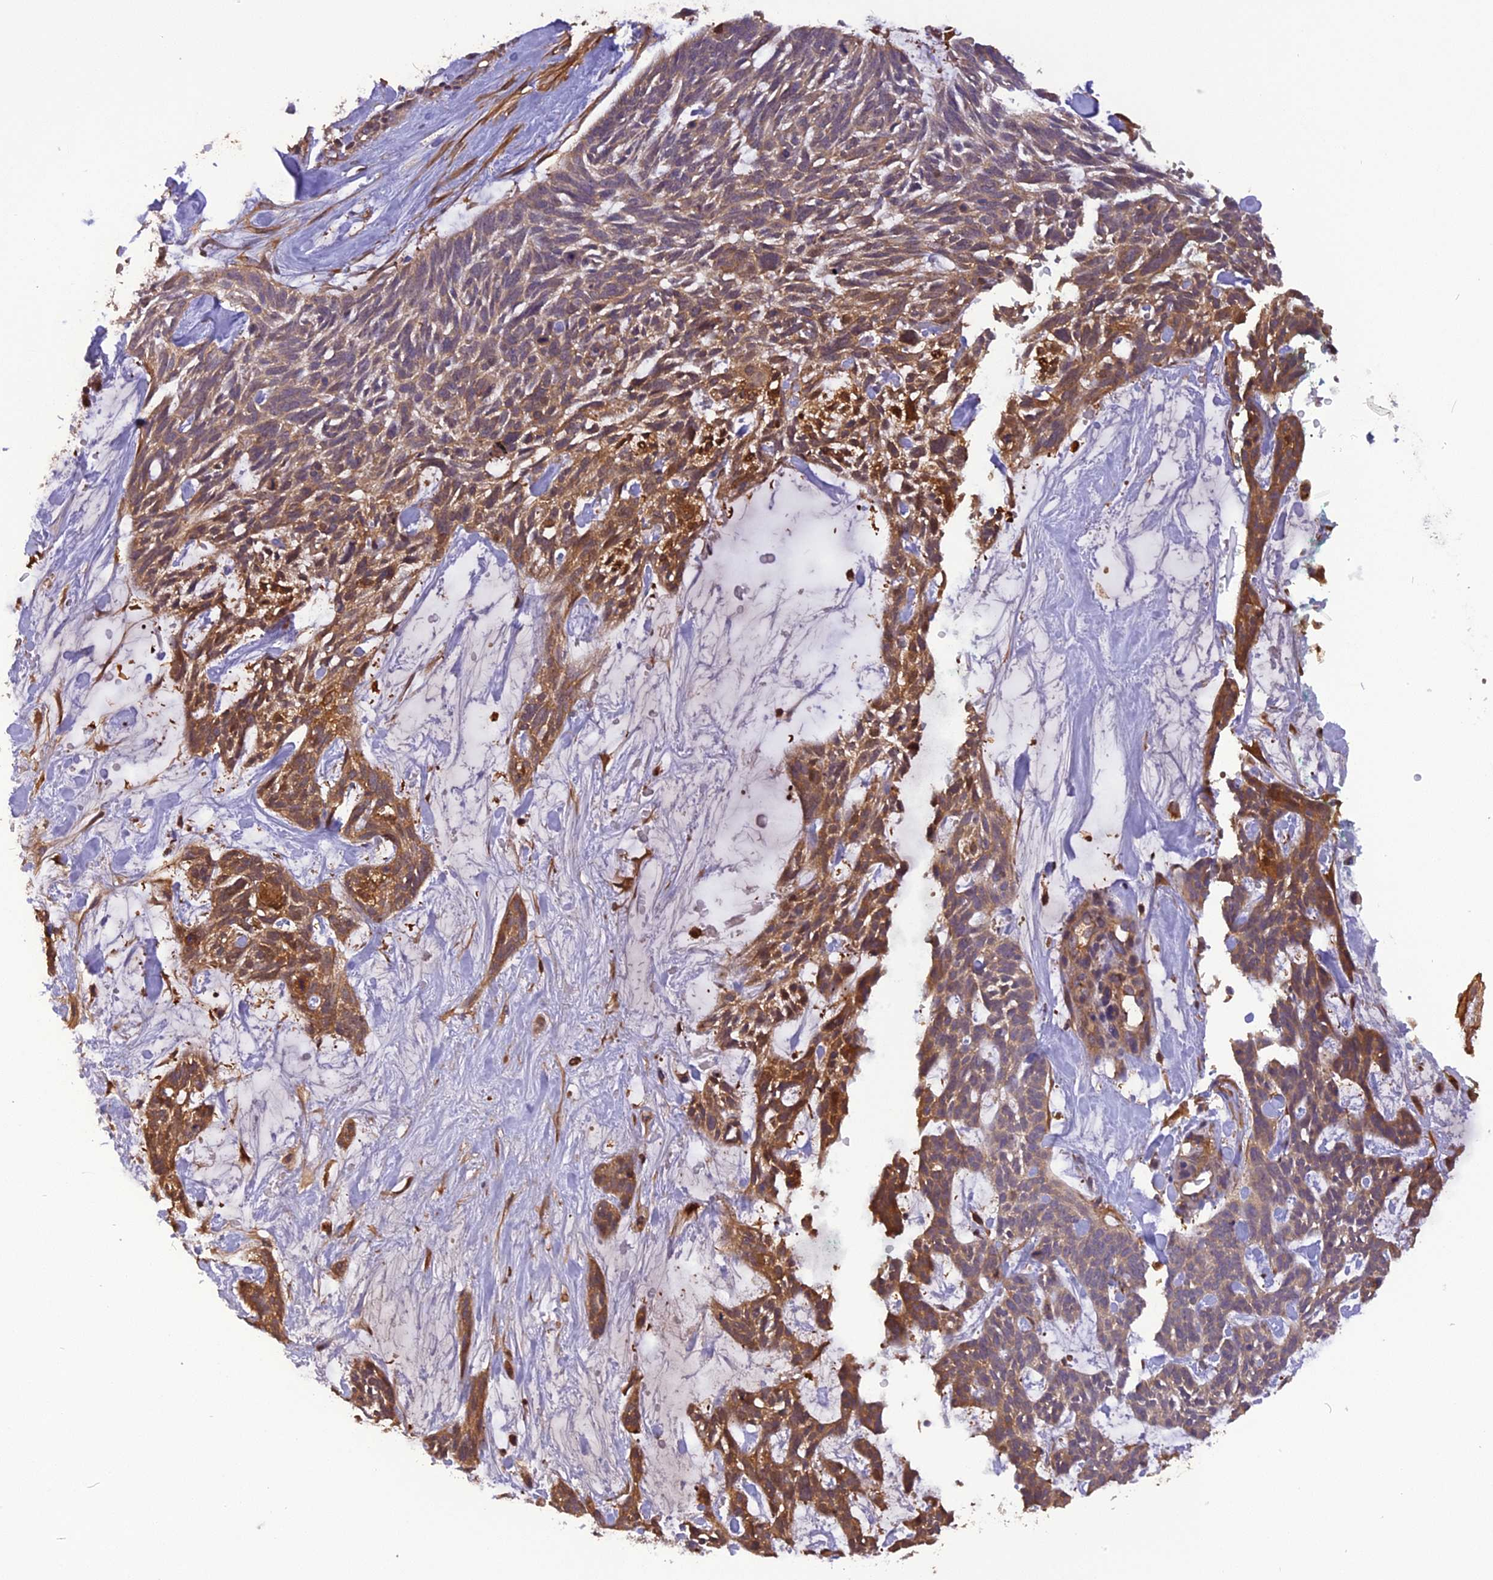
{"staining": {"intensity": "moderate", "quantity": "25%-75%", "location": "cytoplasmic/membranous"}, "tissue": "skin cancer", "cell_type": "Tumor cells", "image_type": "cancer", "snomed": [{"axis": "morphology", "description": "Basal cell carcinoma"}, {"axis": "topography", "description": "Skin"}], "caption": "Protein expression analysis of skin cancer shows moderate cytoplasmic/membranous staining in approximately 25%-75% of tumor cells. (DAB (3,3'-diaminobenzidine) IHC with brightfield microscopy, high magnification).", "gene": "STOML1", "patient": {"sex": "male", "age": 88}}